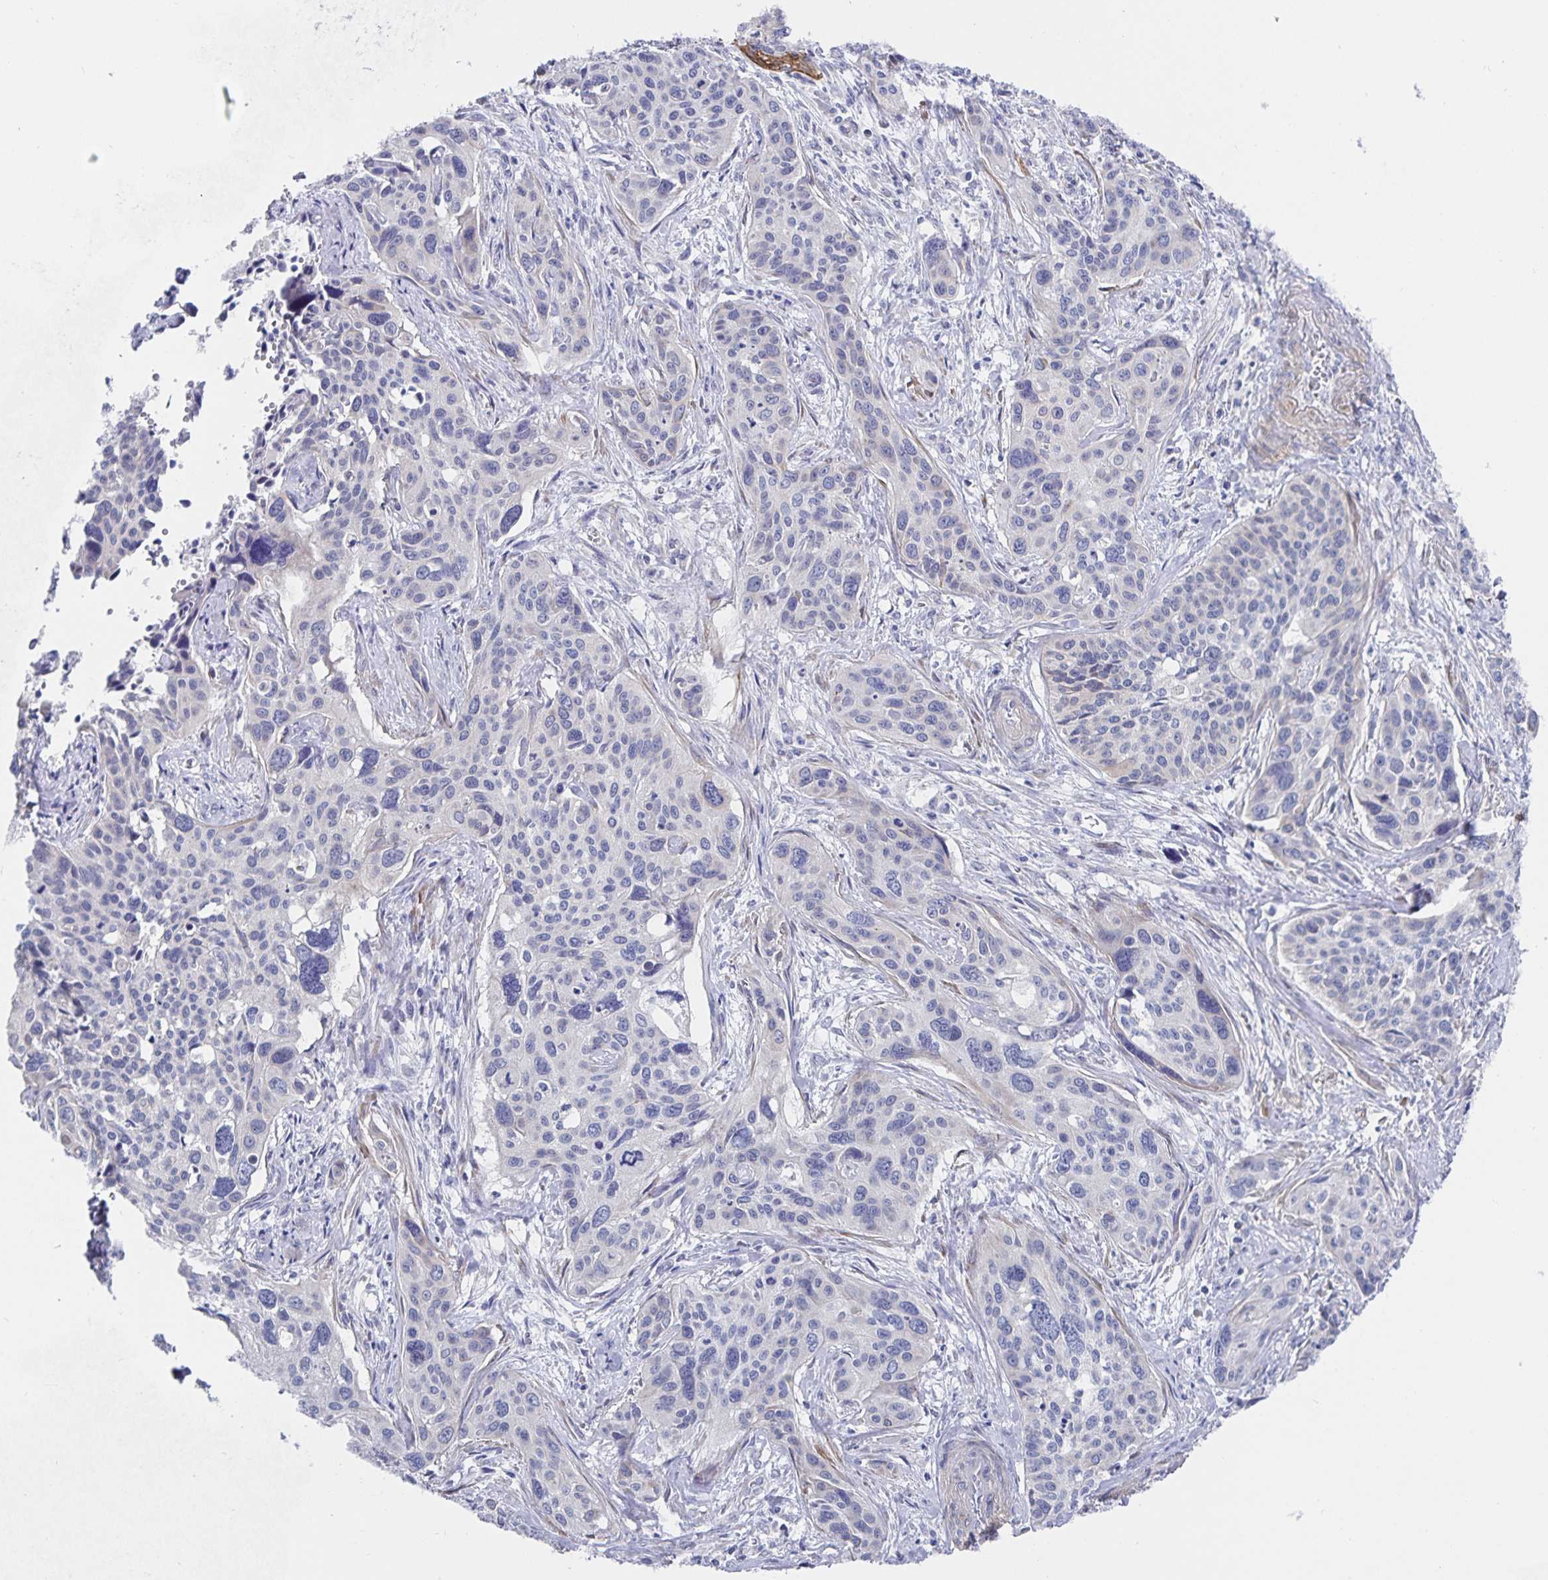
{"staining": {"intensity": "negative", "quantity": "none", "location": "none"}, "tissue": "cervical cancer", "cell_type": "Tumor cells", "image_type": "cancer", "snomed": [{"axis": "morphology", "description": "Squamous cell carcinoma, NOS"}, {"axis": "topography", "description": "Cervix"}], "caption": "Immunohistochemistry (IHC) micrograph of cervical squamous cell carcinoma stained for a protein (brown), which demonstrates no expression in tumor cells. (Brightfield microscopy of DAB (3,3'-diaminobenzidine) immunohistochemistry (IHC) at high magnification).", "gene": "ZIK1", "patient": {"sex": "female", "age": 31}}